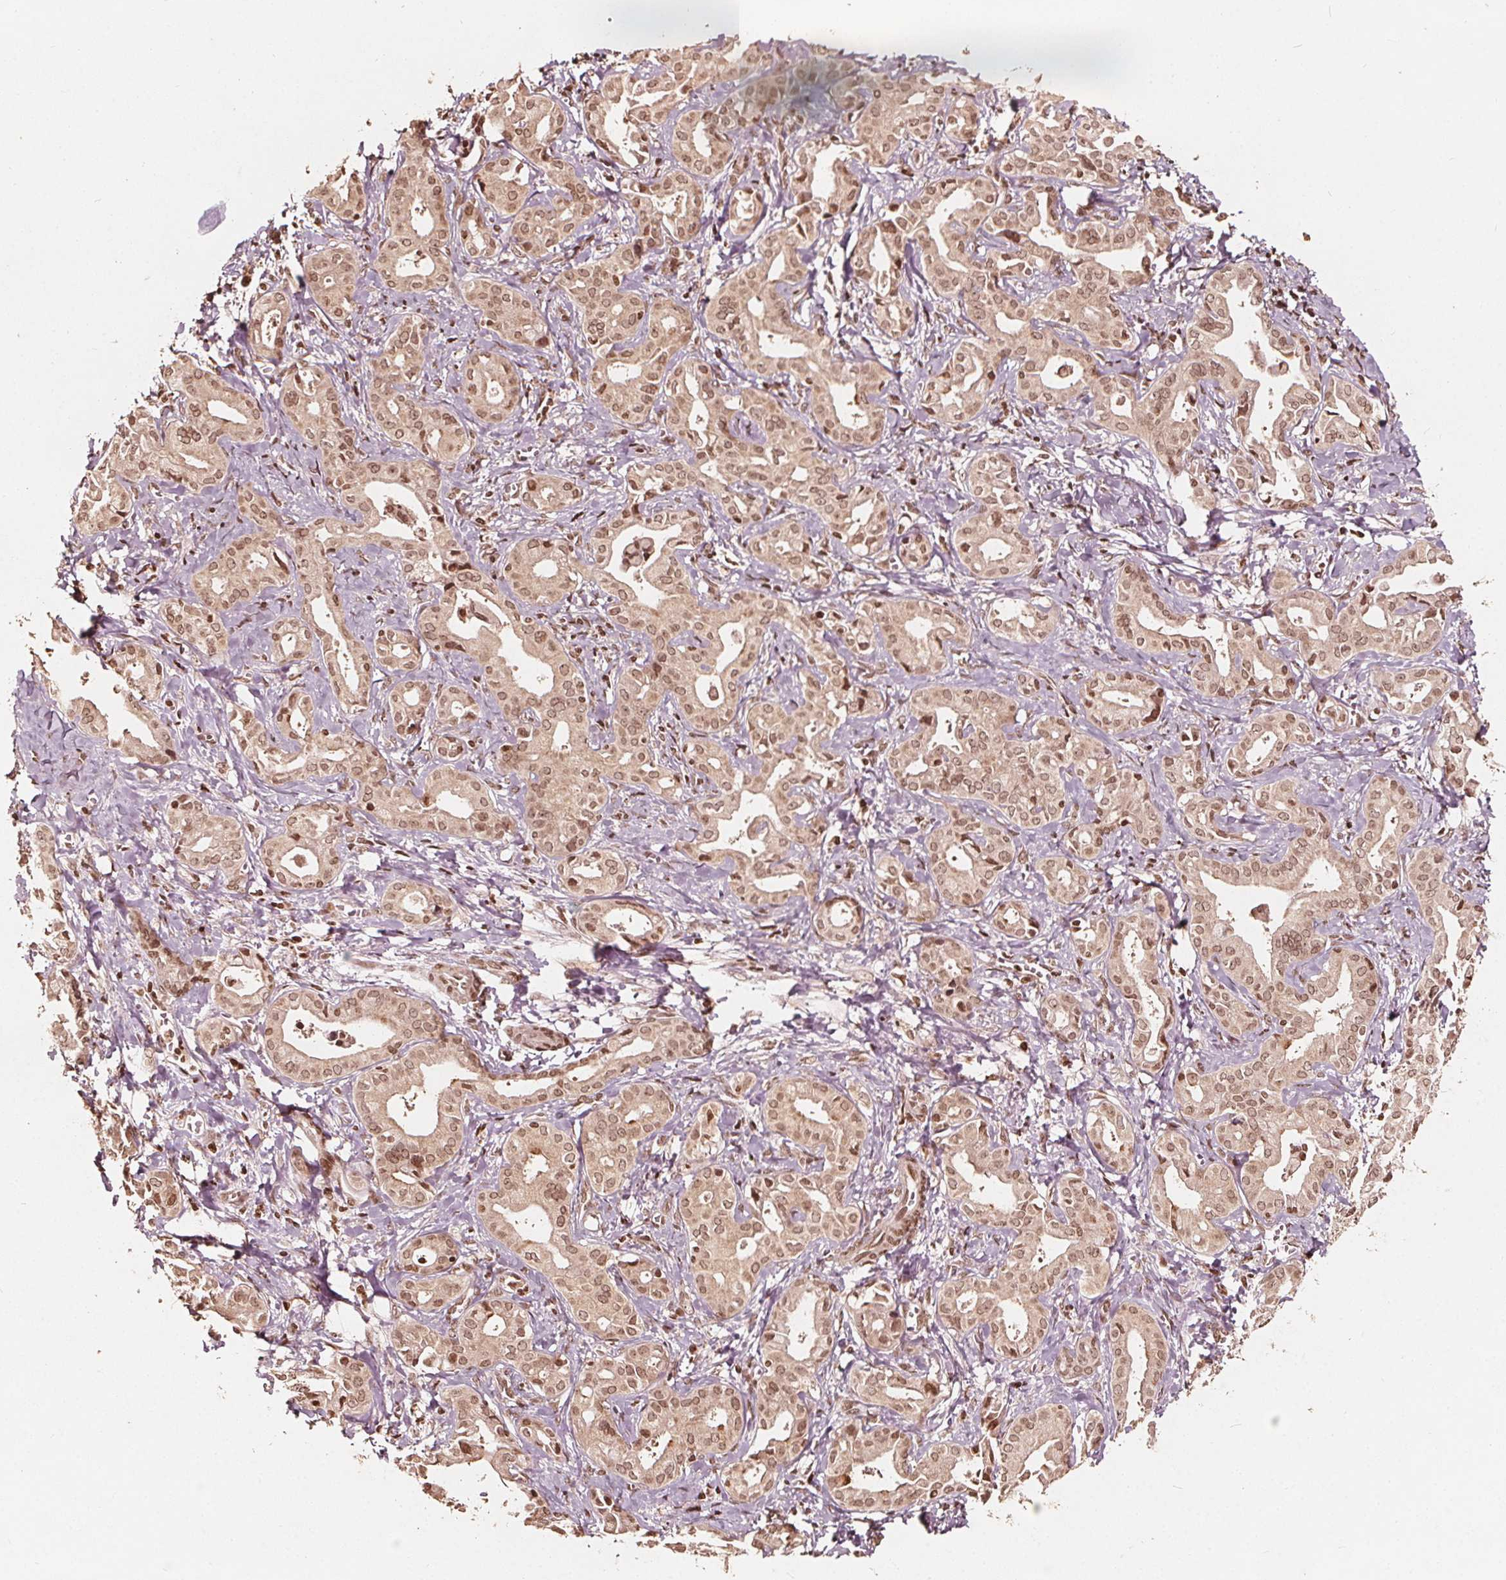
{"staining": {"intensity": "weak", "quantity": ">75%", "location": "nuclear"}, "tissue": "liver cancer", "cell_type": "Tumor cells", "image_type": "cancer", "snomed": [{"axis": "morphology", "description": "Cholangiocarcinoma"}, {"axis": "topography", "description": "Liver"}], "caption": "Weak nuclear positivity is appreciated in about >75% of tumor cells in liver cholangiocarcinoma.", "gene": "H3C14", "patient": {"sex": "female", "age": 65}}